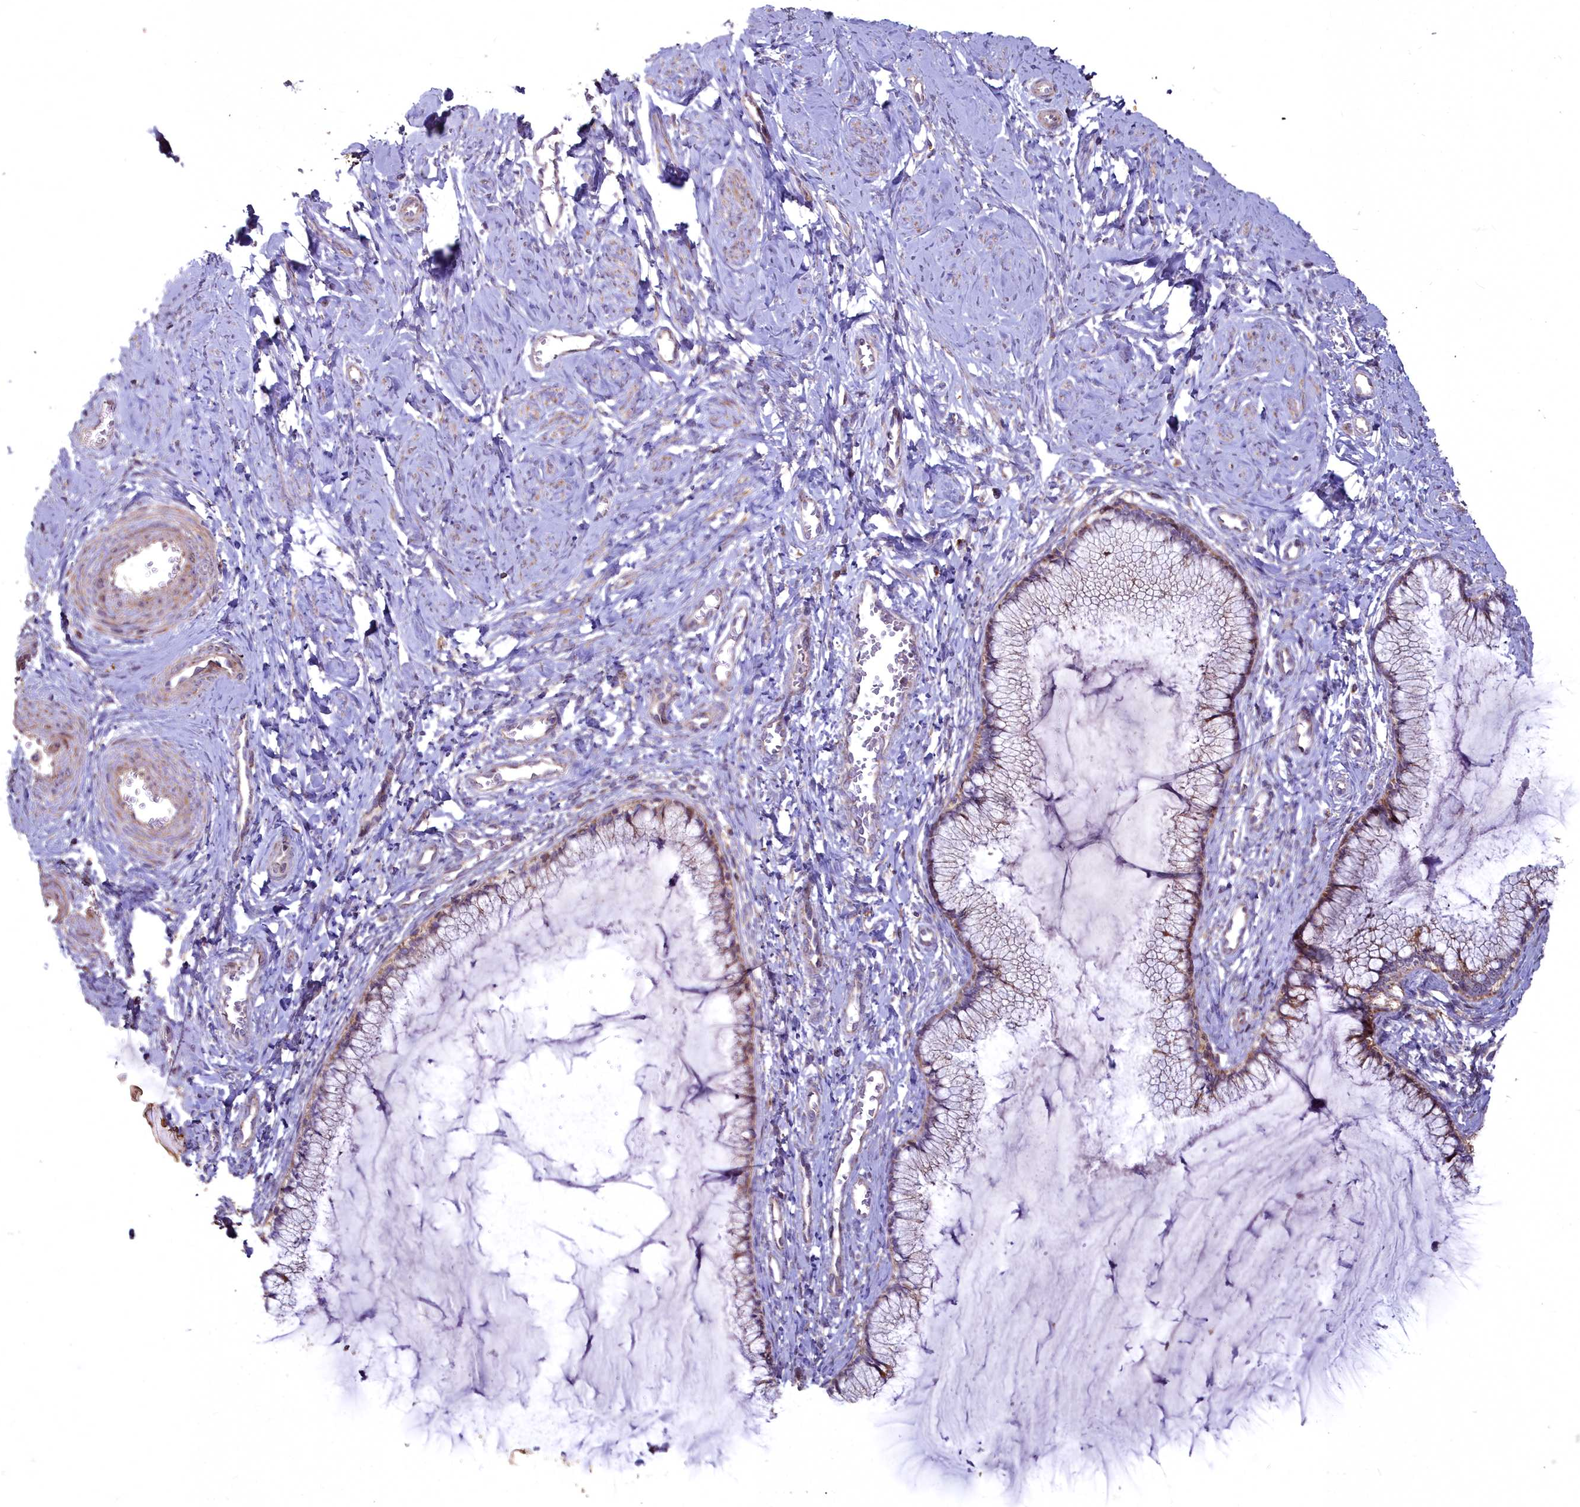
{"staining": {"intensity": "weak", "quantity": ">75%", "location": "cytoplasmic/membranous"}, "tissue": "cervix", "cell_type": "Glandular cells", "image_type": "normal", "snomed": [{"axis": "morphology", "description": "Normal tissue, NOS"}, {"axis": "morphology", "description": "Adenocarcinoma, NOS"}, {"axis": "topography", "description": "Cervix"}], "caption": "Weak cytoplasmic/membranous staining for a protein is appreciated in about >75% of glandular cells of benign cervix using immunohistochemistry.", "gene": "COX11", "patient": {"sex": "female", "age": 29}}